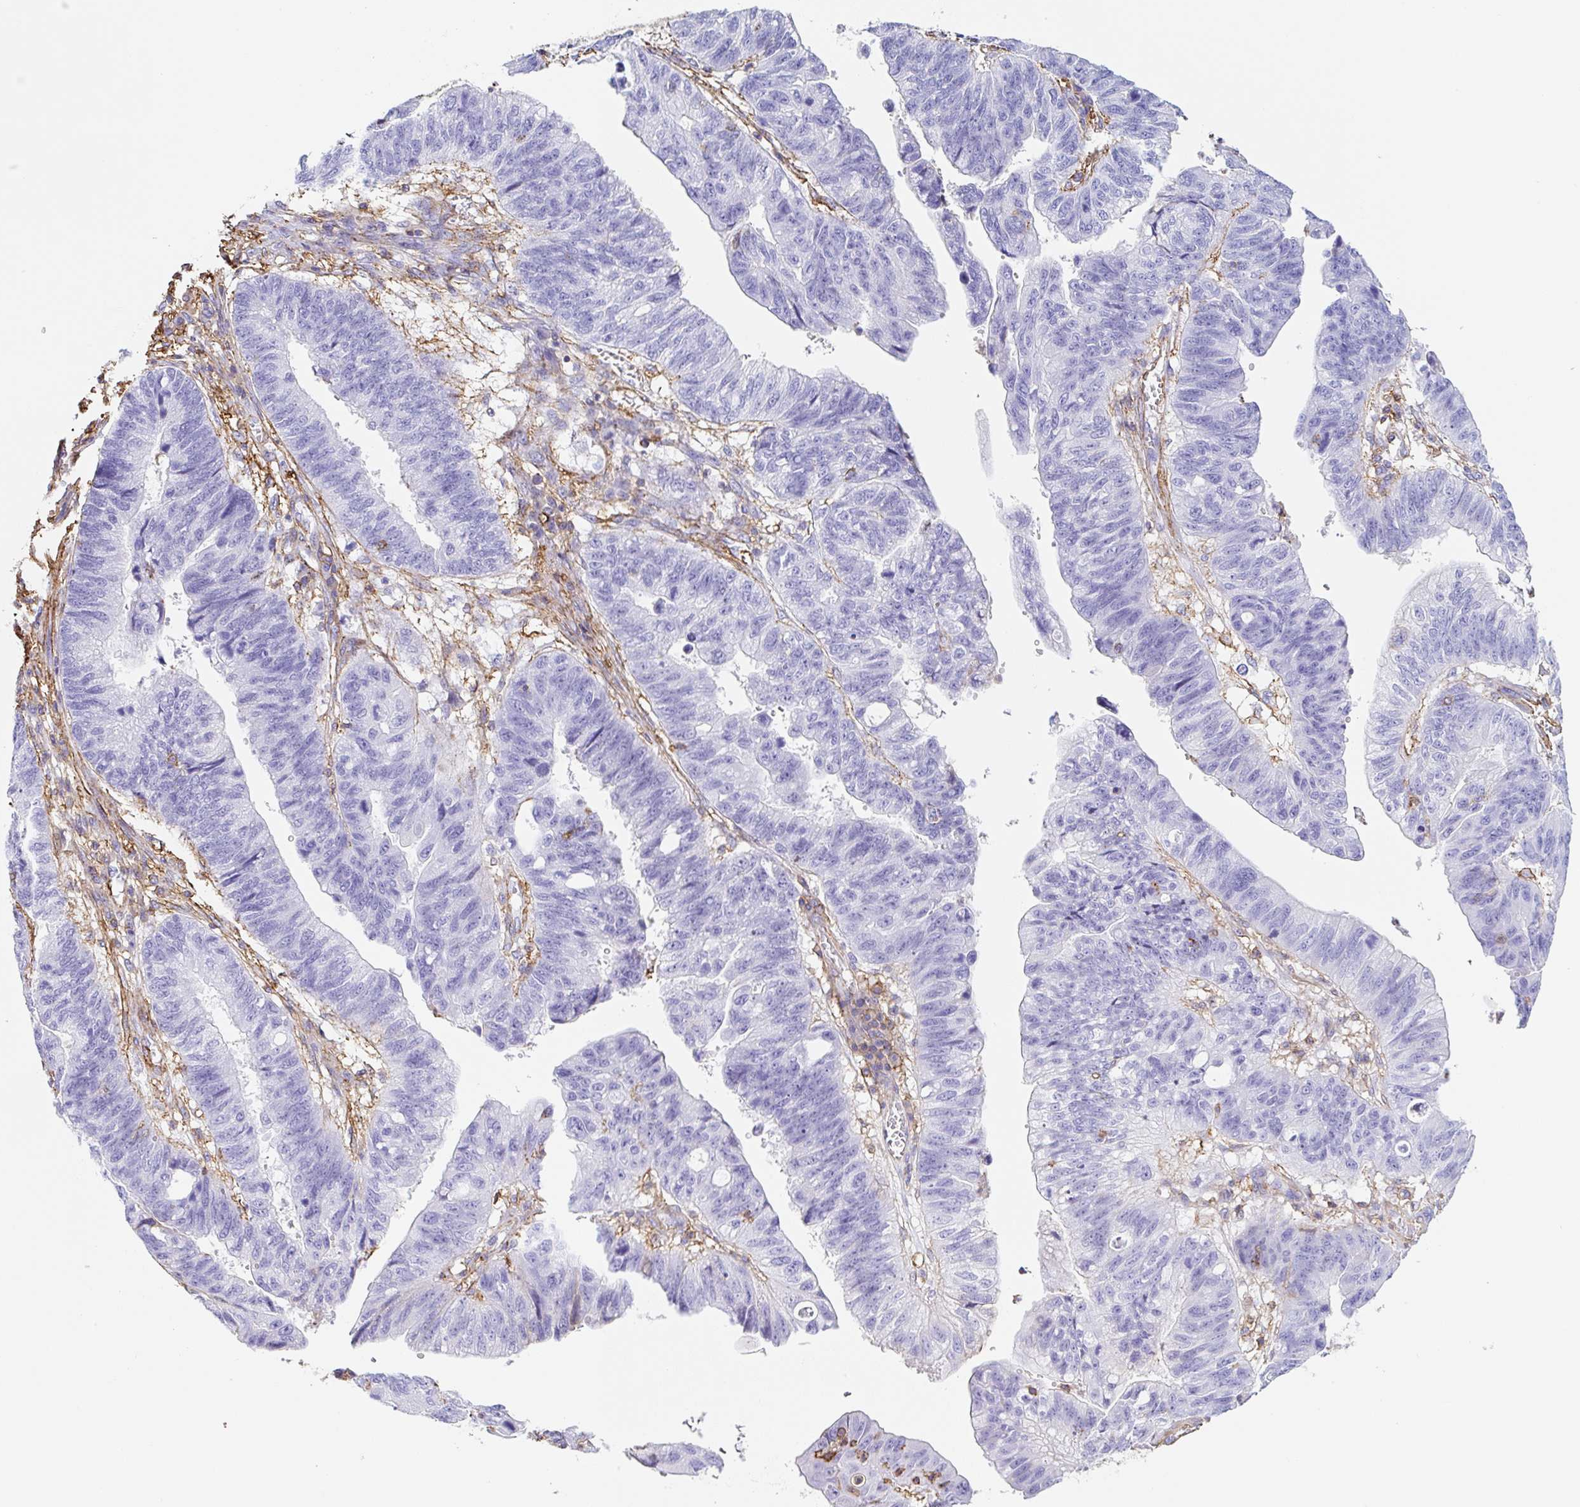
{"staining": {"intensity": "negative", "quantity": "none", "location": "none"}, "tissue": "stomach cancer", "cell_type": "Tumor cells", "image_type": "cancer", "snomed": [{"axis": "morphology", "description": "Adenocarcinoma, NOS"}, {"axis": "topography", "description": "Stomach"}], "caption": "This is a image of IHC staining of stomach cancer, which shows no positivity in tumor cells. (Stains: DAB (3,3'-diaminobenzidine) immunohistochemistry (IHC) with hematoxylin counter stain, Microscopy: brightfield microscopy at high magnification).", "gene": "MTTP", "patient": {"sex": "male", "age": 59}}